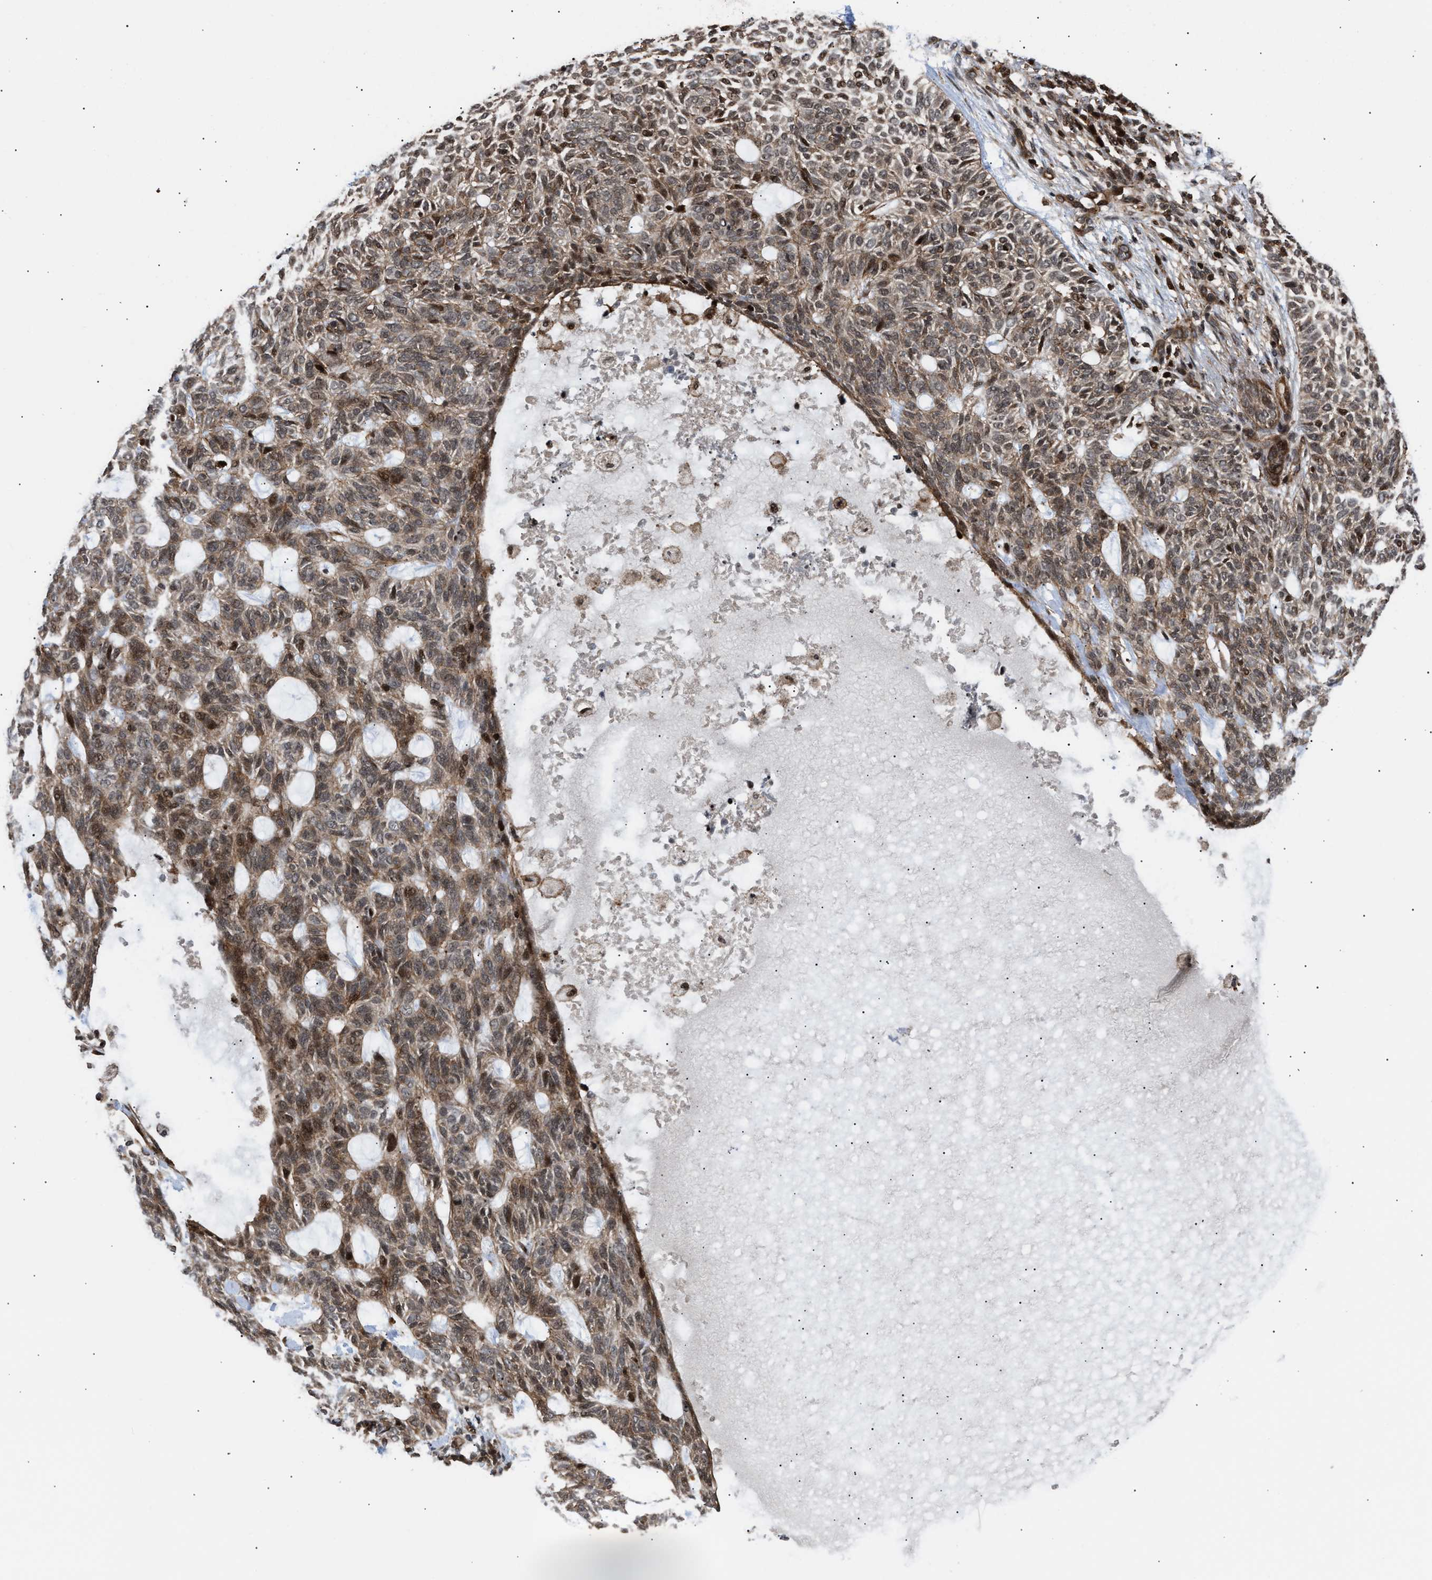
{"staining": {"intensity": "weak", "quantity": ">75%", "location": "cytoplasmic/membranous,nuclear"}, "tissue": "skin cancer", "cell_type": "Tumor cells", "image_type": "cancer", "snomed": [{"axis": "morphology", "description": "Basal cell carcinoma"}, {"axis": "topography", "description": "Skin"}], "caption": "A brown stain shows weak cytoplasmic/membranous and nuclear positivity of a protein in human basal cell carcinoma (skin) tumor cells.", "gene": "STAU2", "patient": {"sex": "male", "age": 87}}